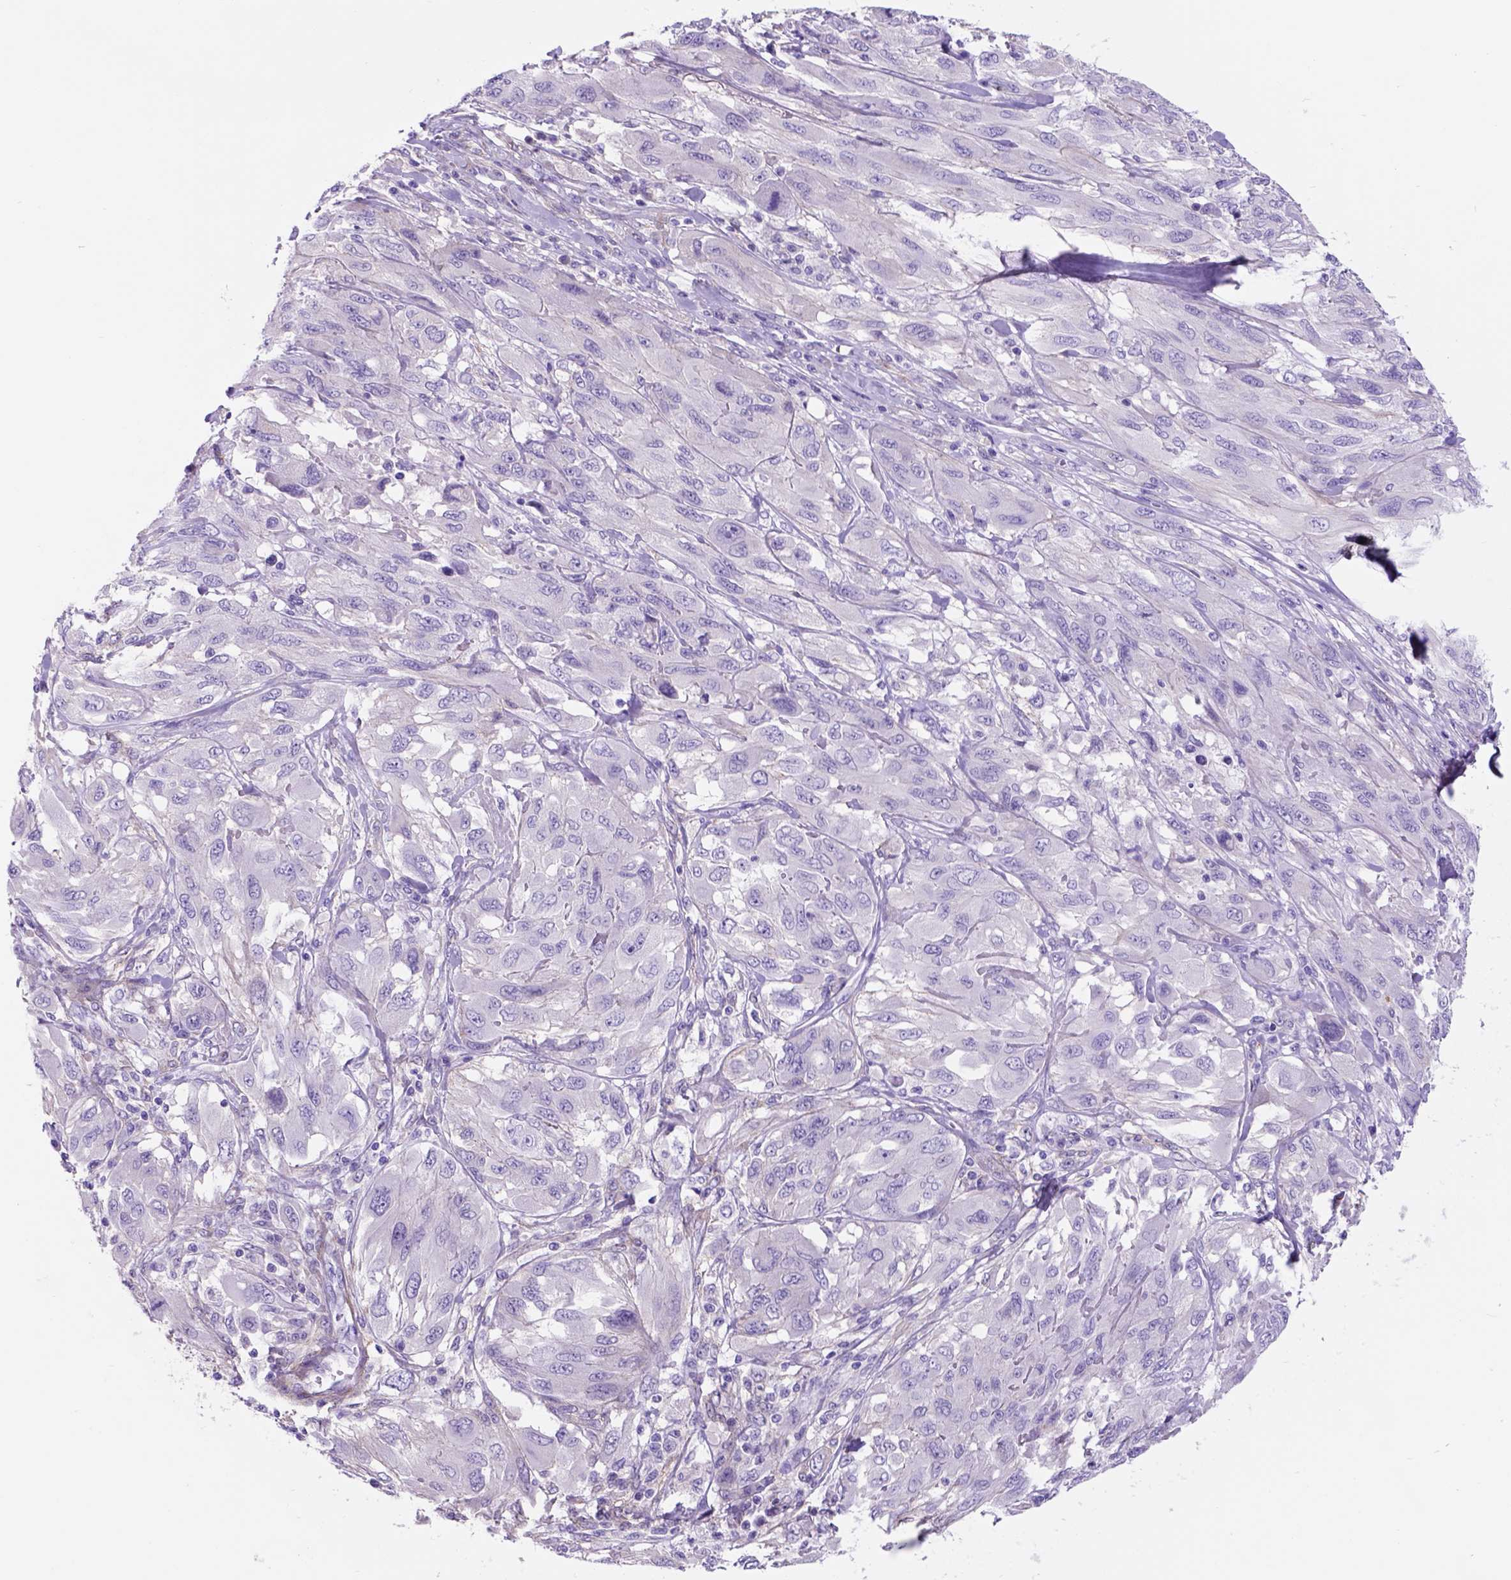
{"staining": {"intensity": "negative", "quantity": "none", "location": "none"}, "tissue": "melanoma", "cell_type": "Tumor cells", "image_type": "cancer", "snomed": [{"axis": "morphology", "description": "Malignant melanoma, NOS"}, {"axis": "topography", "description": "Skin"}], "caption": "Melanoma stained for a protein using immunohistochemistry exhibits no positivity tumor cells.", "gene": "EGFR", "patient": {"sex": "female", "age": 91}}